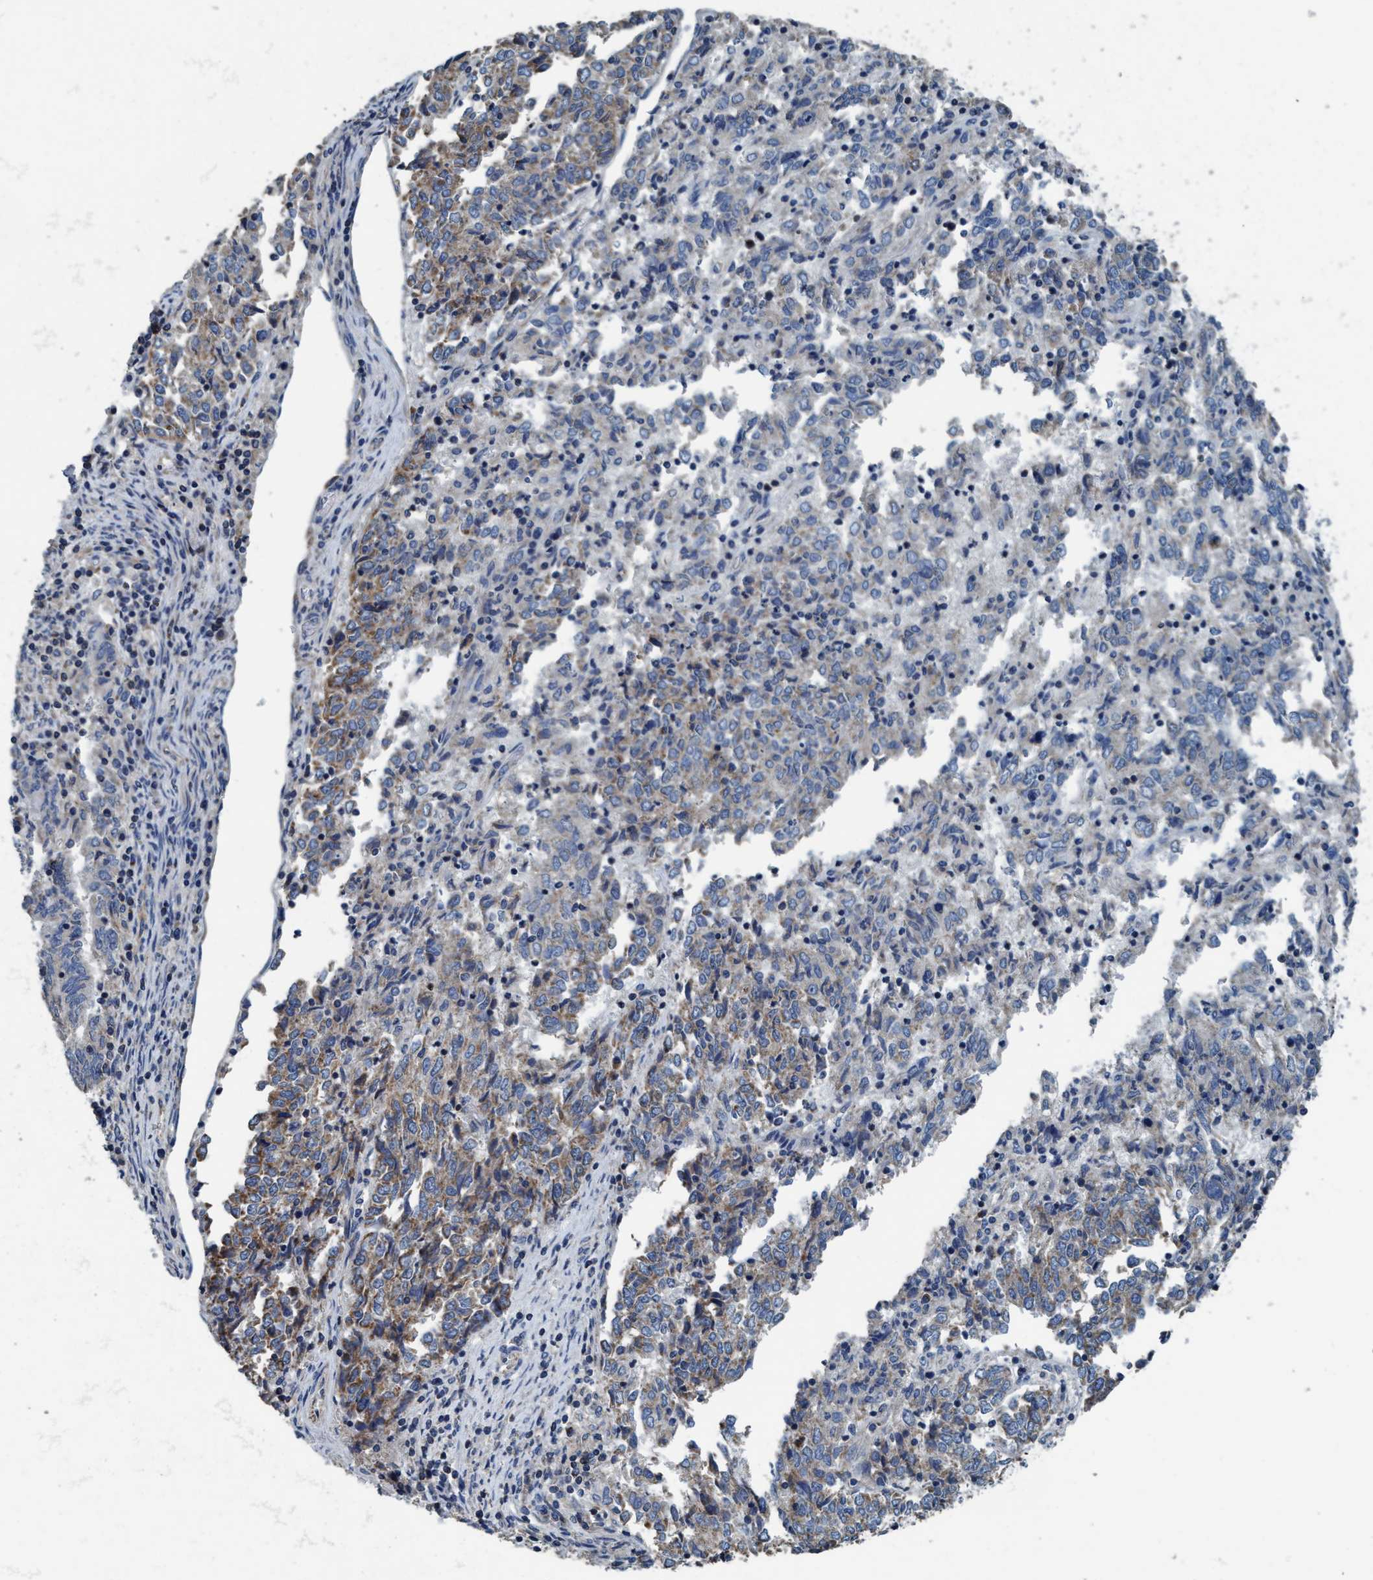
{"staining": {"intensity": "moderate", "quantity": "<25%", "location": "cytoplasmic/membranous"}, "tissue": "endometrial cancer", "cell_type": "Tumor cells", "image_type": "cancer", "snomed": [{"axis": "morphology", "description": "Adenocarcinoma, NOS"}, {"axis": "topography", "description": "Endometrium"}], "caption": "A high-resolution image shows IHC staining of endometrial adenocarcinoma, which exhibits moderate cytoplasmic/membranous staining in about <25% of tumor cells. (DAB (3,3'-diaminobenzidine) = brown stain, brightfield microscopy at high magnification).", "gene": "ANKFN1", "patient": {"sex": "female", "age": 80}}